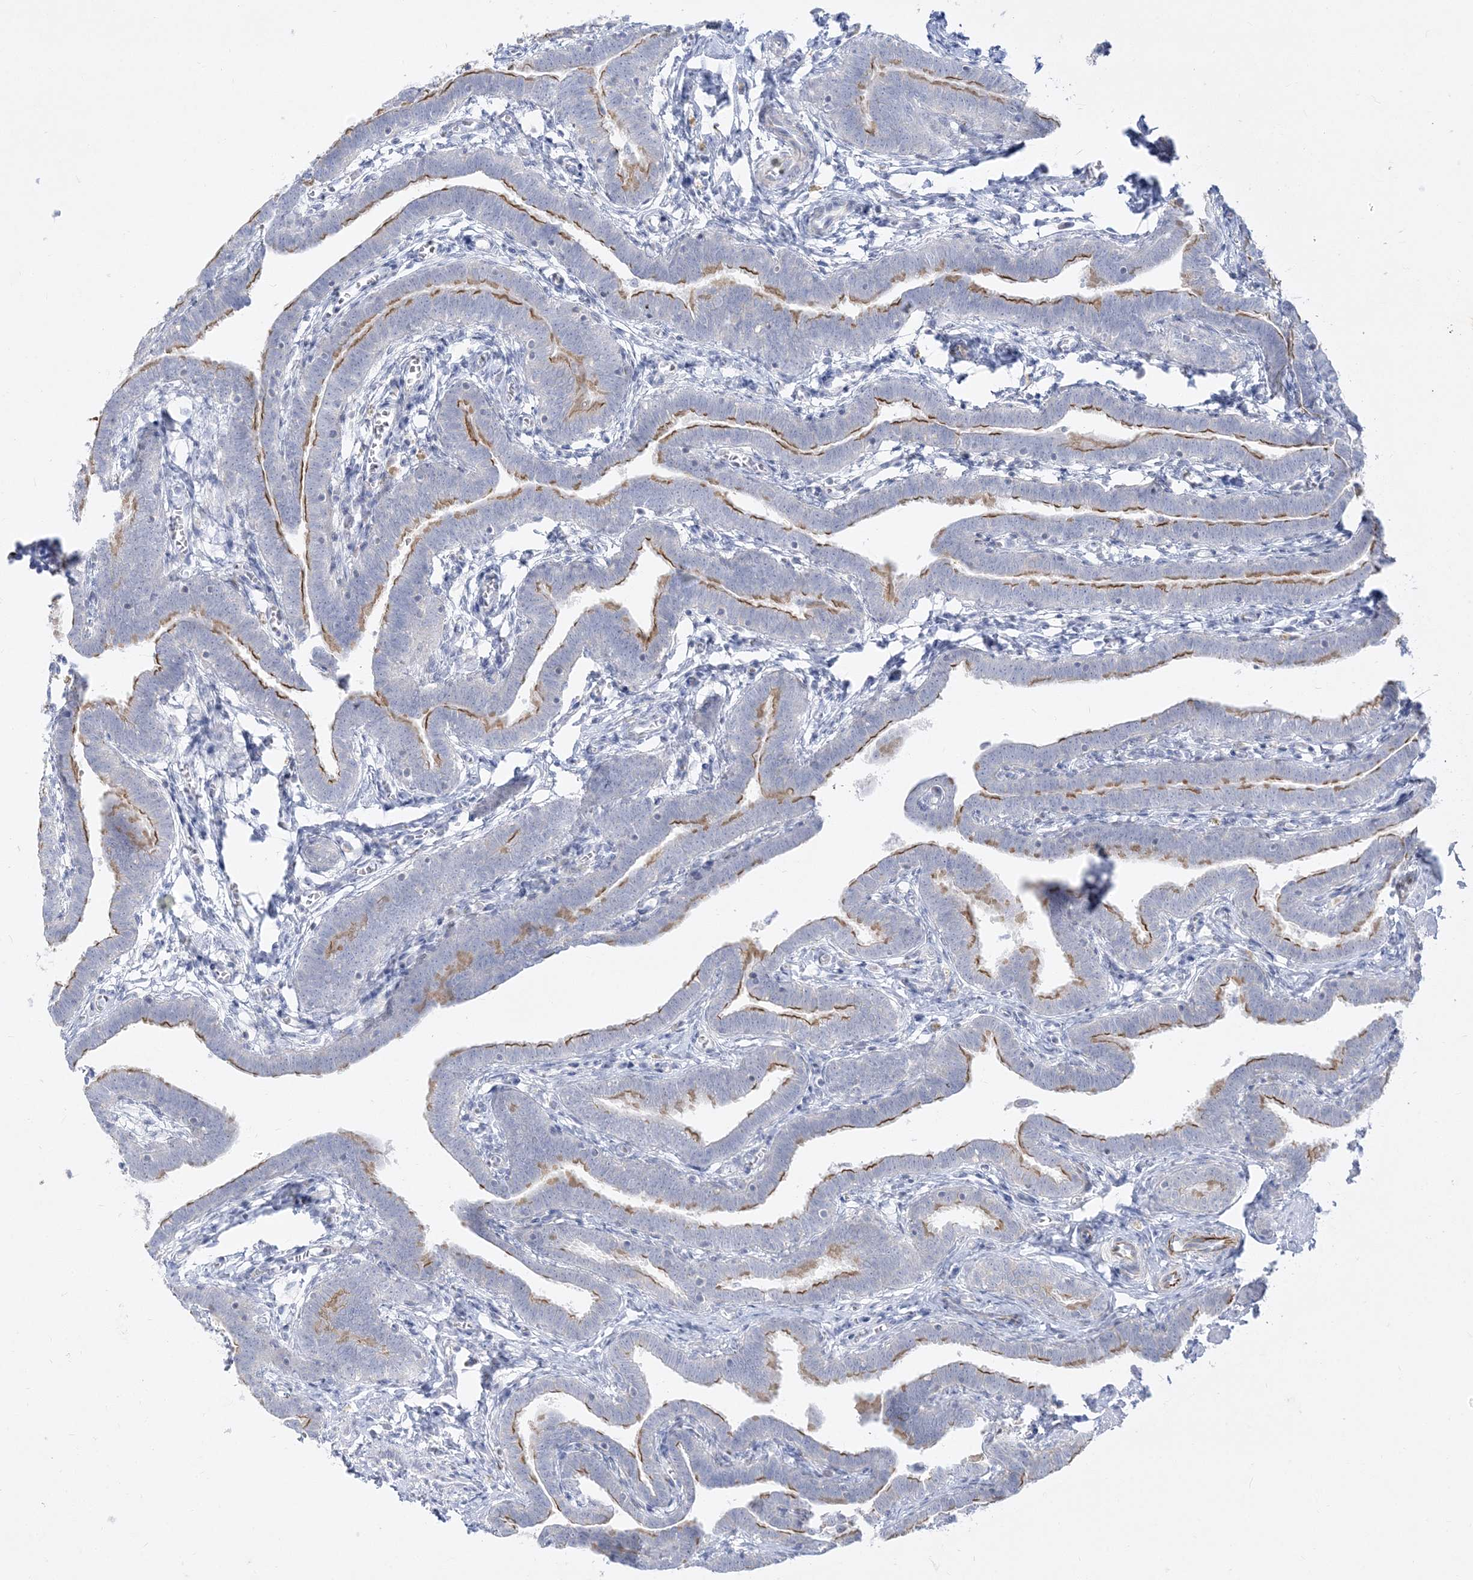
{"staining": {"intensity": "moderate", "quantity": "25%-75%", "location": "cytoplasmic/membranous"}, "tissue": "fallopian tube", "cell_type": "Glandular cells", "image_type": "normal", "snomed": [{"axis": "morphology", "description": "Normal tissue, NOS"}, {"axis": "topography", "description": "Fallopian tube"}], "caption": "Moderate cytoplasmic/membranous staining is seen in about 25%-75% of glandular cells in unremarkable fallopian tube.", "gene": "GPAT2", "patient": {"sex": "female", "age": 36}}